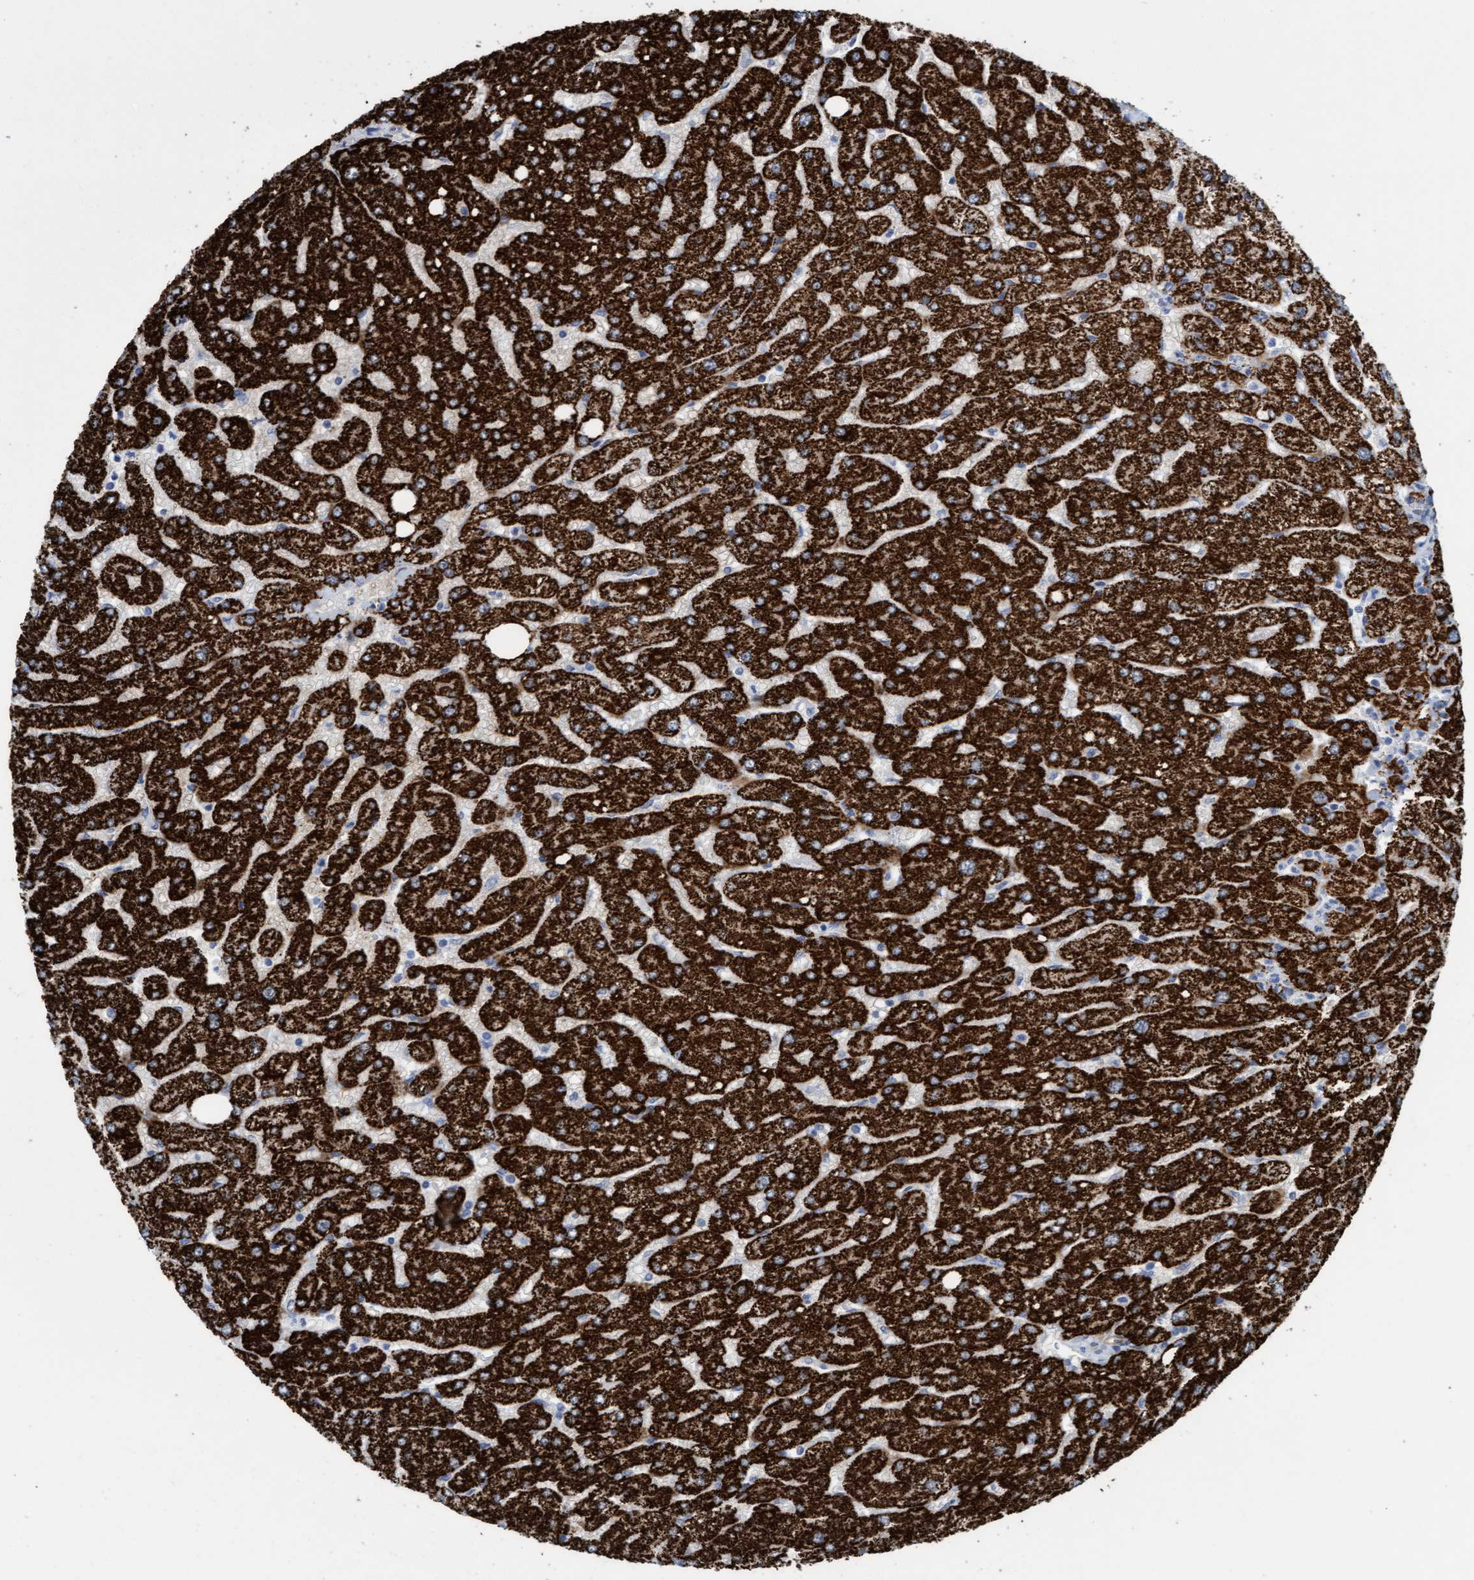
{"staining": {"intensity": "negative", "quantity": "none", "location": "none"}, "tissue": "liver", "cell_type": "Cholangiocytes", "image_type": "normal", "snomed": [{"axis": "morphology", "description": "Normal tissue, NOS"}, {"axis": "topography", "description": "Liver"}], "caption": "An image of liver stained for a protein displays no brown staining in cholangiocytes.", "gene": "MTFR1", "patient": {"sex": "male", "age": 55}}